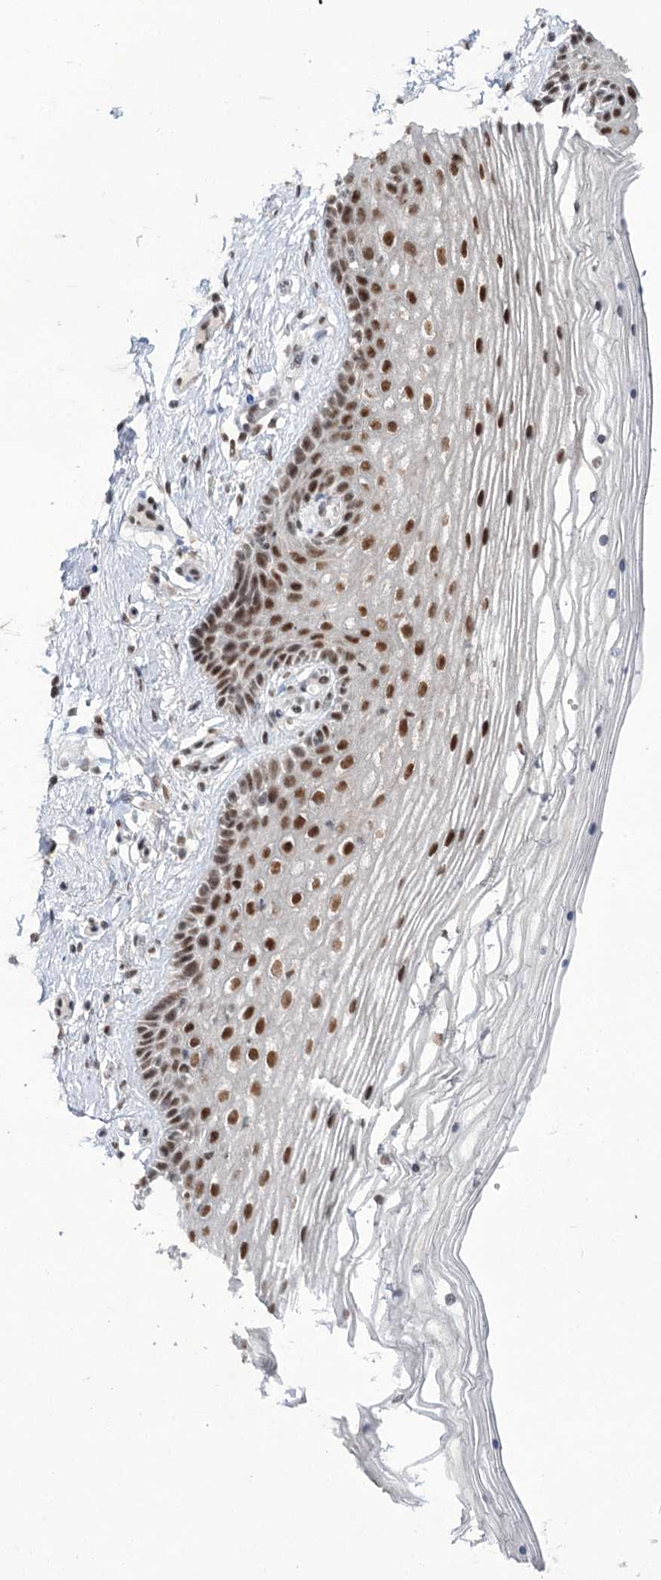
{"staining": {"intensity": "strong", "quantity": ">75%", "location": "nuclear"}, "tissue": "vagina", "cell_type": "Squamous epithelial cells", "image_type": "normal", "snomed": [{"axis": "morphology", "description": "Normal tissue, NOS"}, {"axis": "topography", "description": "Vagina"}], "caption": "Squamous epithelial cells exhibit strong nuclear positivity in approximately >75% of cells in normal vagina.", "gene": "ERCC3", "patient": {"sex": "female", "age": 46}}